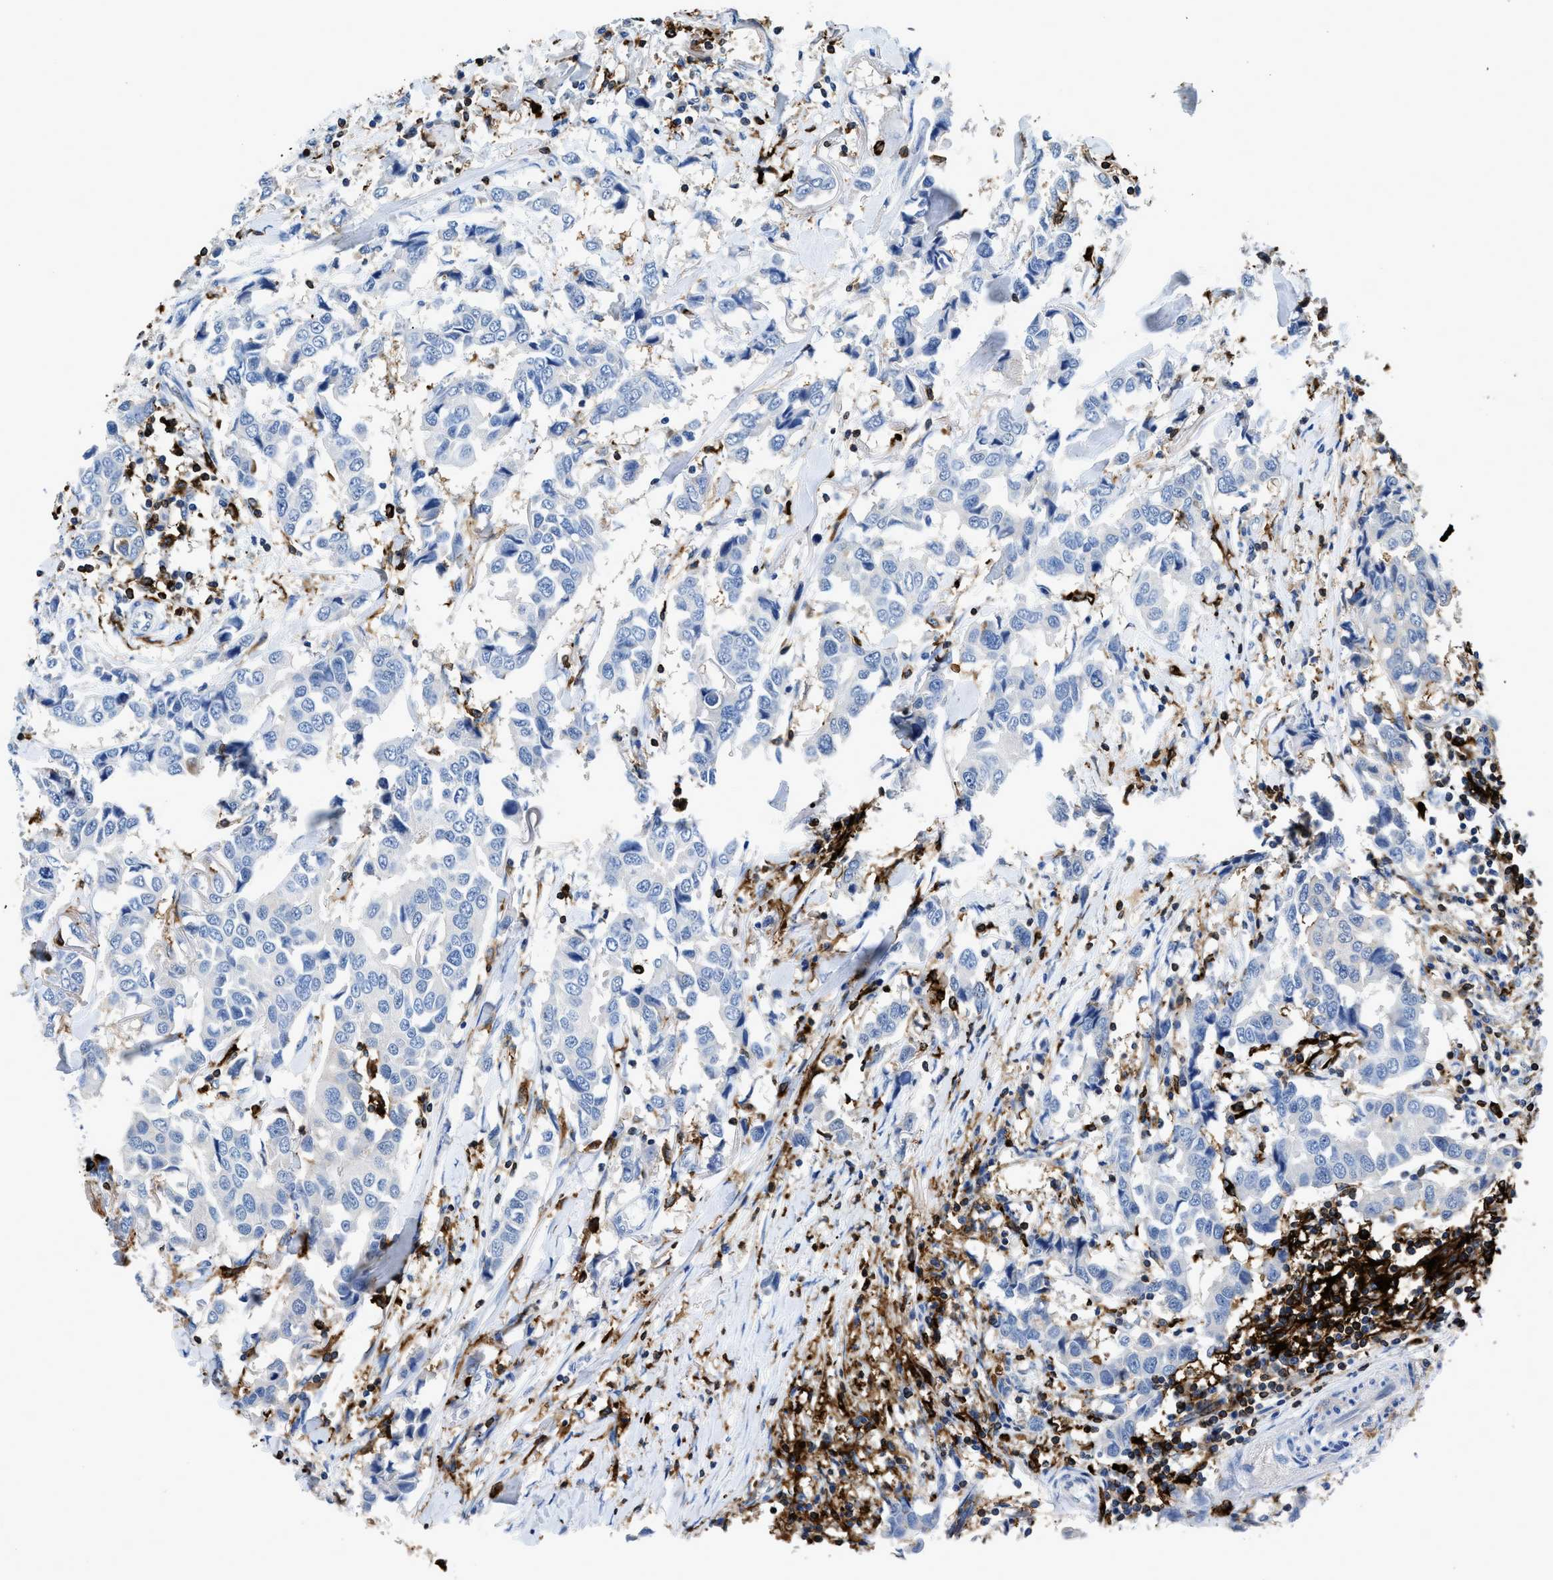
{"staining": {"intensity": "weak", "quantity": "<25%", "location": "cytoplasmic/membranous"}, "tissue": "breast cancer", "cell_type": "Tumor cells", "image_type": "cancer", "snomed": [{"axis": "morphology", "description": "Duct carcinoma"}, {"axis": "topography", "description": "Breast"}], "caption": "Protein analysis of breast cancer (infiltrating ductal carcinoma) reveals no significant expression in tumor cells.", "gene": "CD226", "patient": {"sex": "female", "age": 80}}